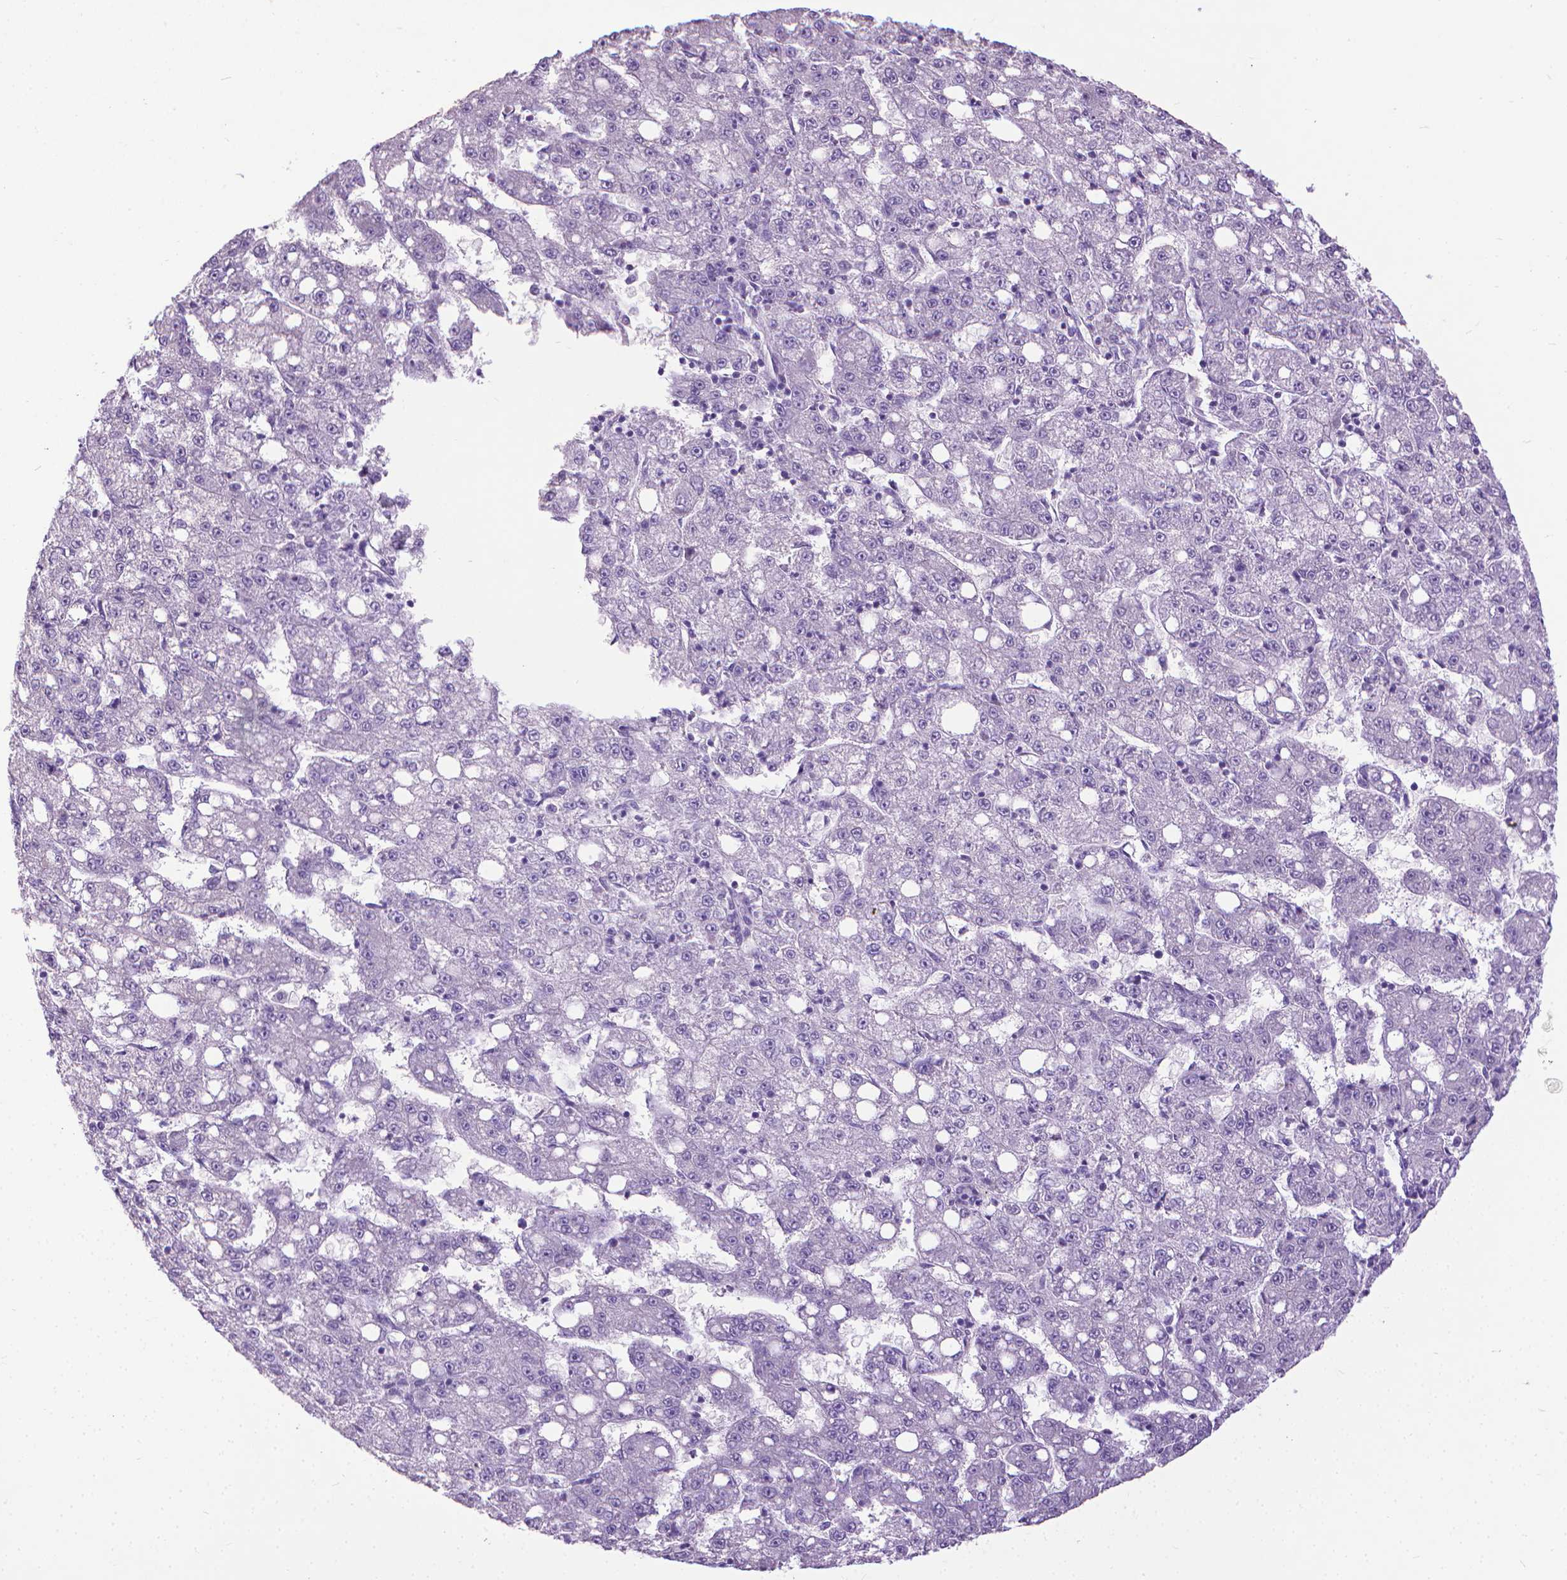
{"staining": {"intensity": "negative", "quantity": "none", "location": "none"}, "tissue": "liver cancer", "cell_type": "Tumor cells", "image_type": "cancer", "snomed": [{"axis": "morphology", "description": "Carcinoma, Hepatocellular, NOS"}, {"axis": "topography", "description": "Liver"}], "caption": "Histopathology image shows no significant protein staining in tumor cells of liver hepatocellular carcinoma. Brightfield microscopy of immunohistochemistry stained with DAB (brown) and hematoxylin (blue), captured at high magnification.", "gene": "KRT5", "patient": {"sex": "female", "age": 65}}